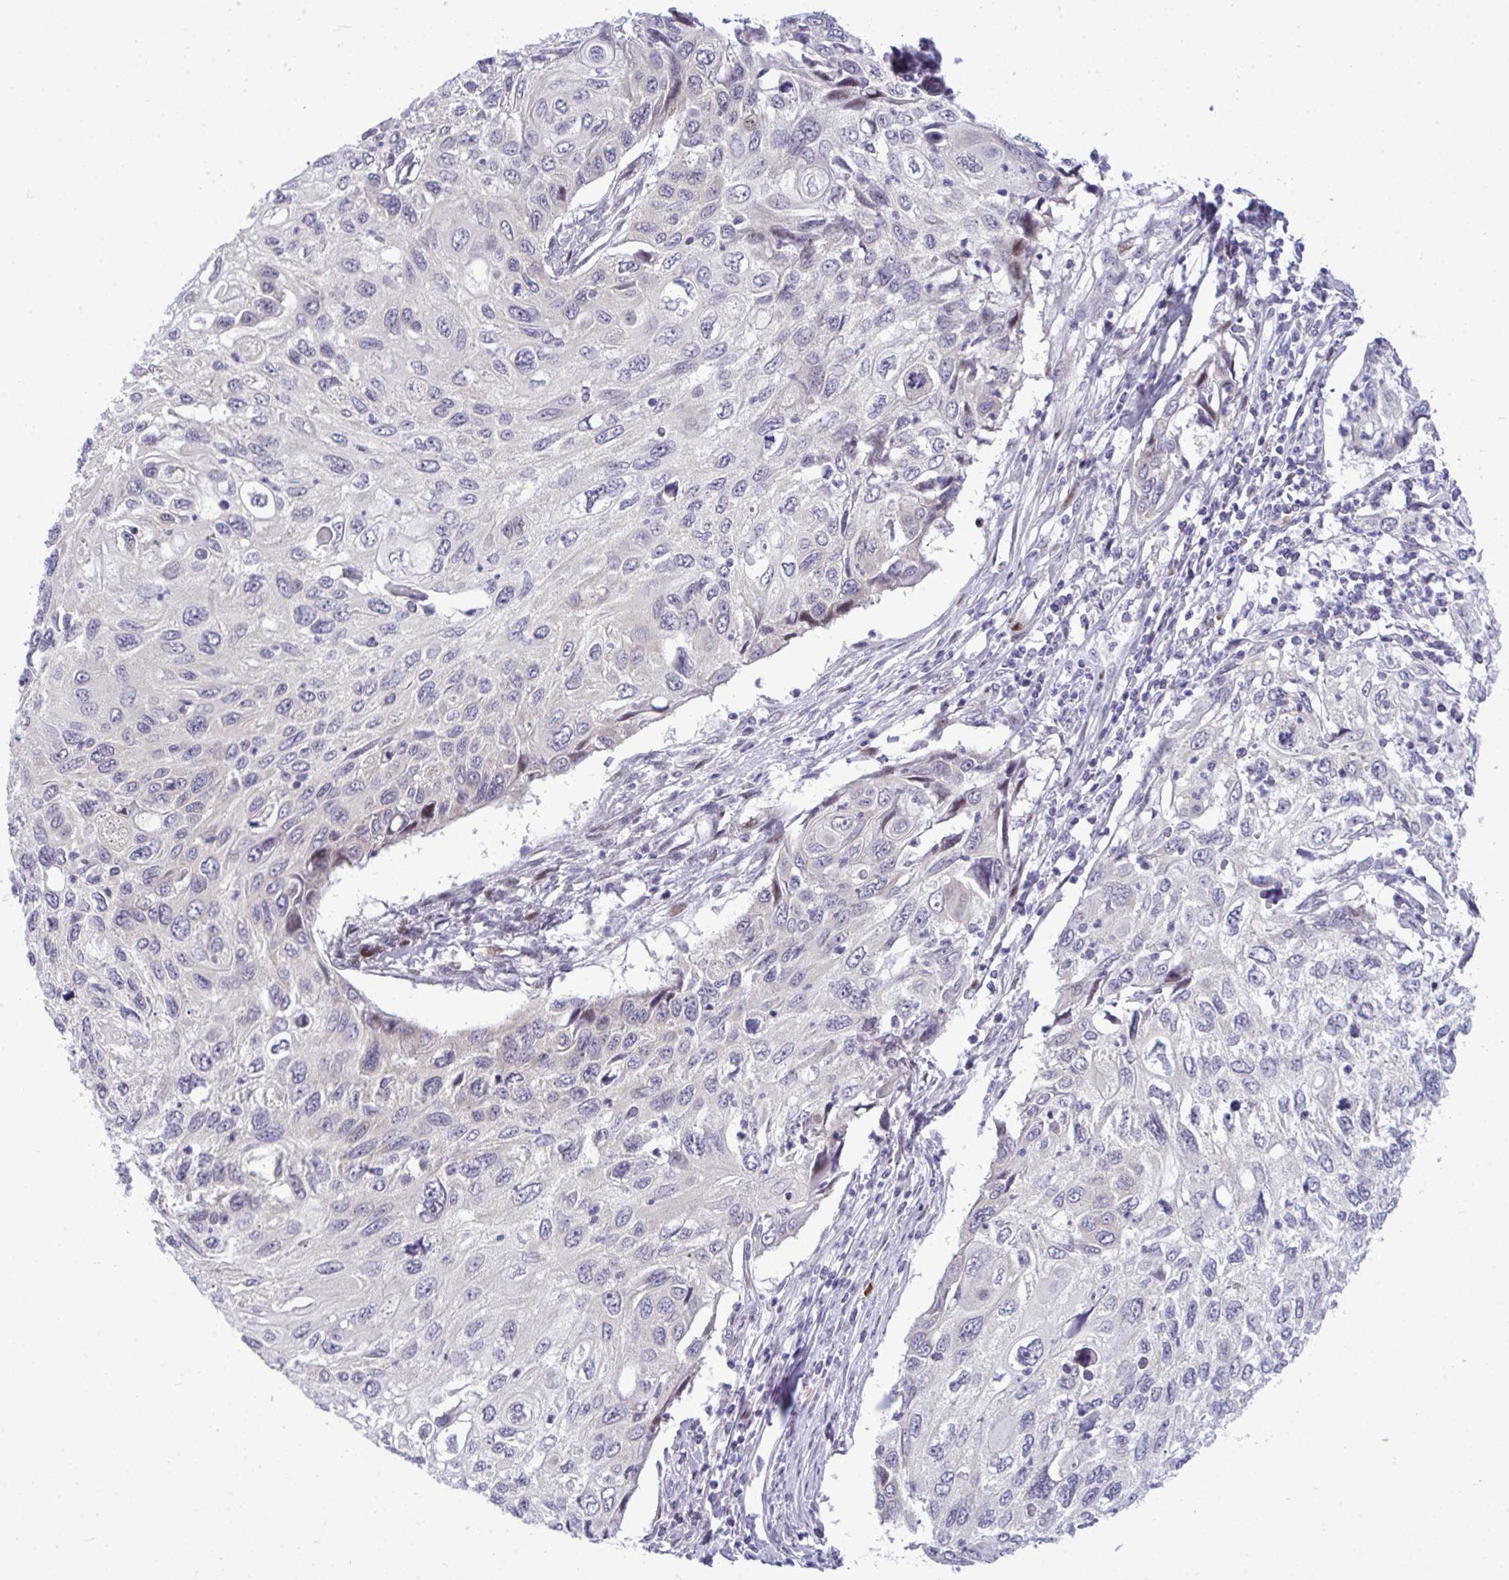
{"staining": {"intensity": "negative", "quantity": "none", "location": "none"}, "tissue": "cervical cancer", "cell_type": "Tumor cells", "image_type": "cancer", "snomed": [{"axis": "morphology", "description": "Squamous cell carcinoma, NOS"}, {"axis": "topography", "description": "Cervix"}], "caption": "This is an immunohistochemistry photomicrograph of cervical squamous cell carcinoma. There is no positivity in tumor cells.", "gene": "TAB1", "patient": {"sex": "female", "age": 70}}